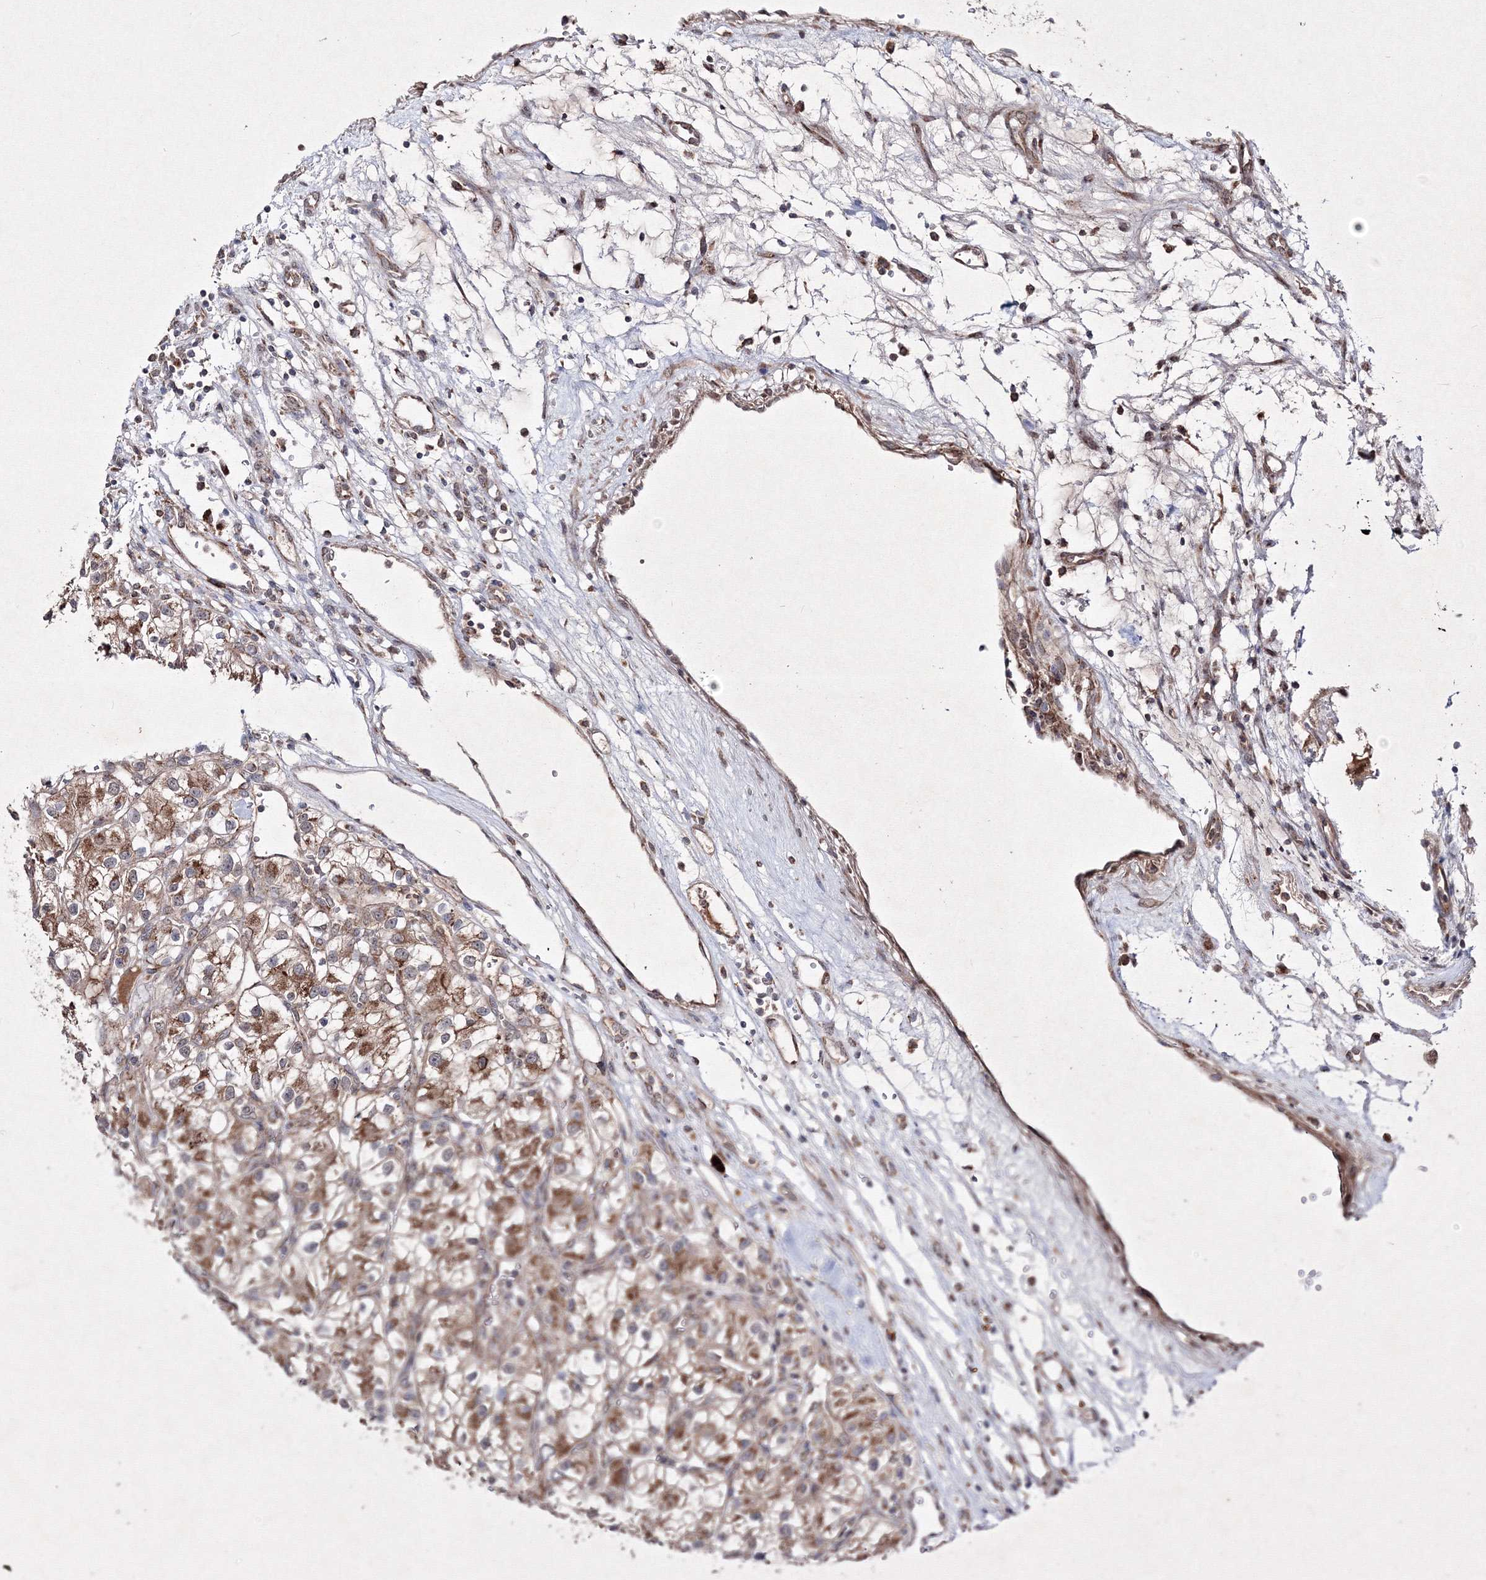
{"staining": {"intensity": "moderate", "quantity": ">75%", "location": "cytoplasmic/membranous"}, "tissue": "renal cancer", "cell_type": "Tumor cells", "image_type": "cancer", "snomed": [{"axis": "morphology", "description": "Adenocarcinoma, NOS"}, {"axis": "topography", "description": "Kidney"}], "caption": "There is medium levels of moderate cytoplasmic/membranous staining in tumor cells of renal cancer (adenocarcinoma), as demonstrated by immunohistochemical staining (brown color).", "gene": "PEX13", "patient": {"sex": "female", "age": 57}}